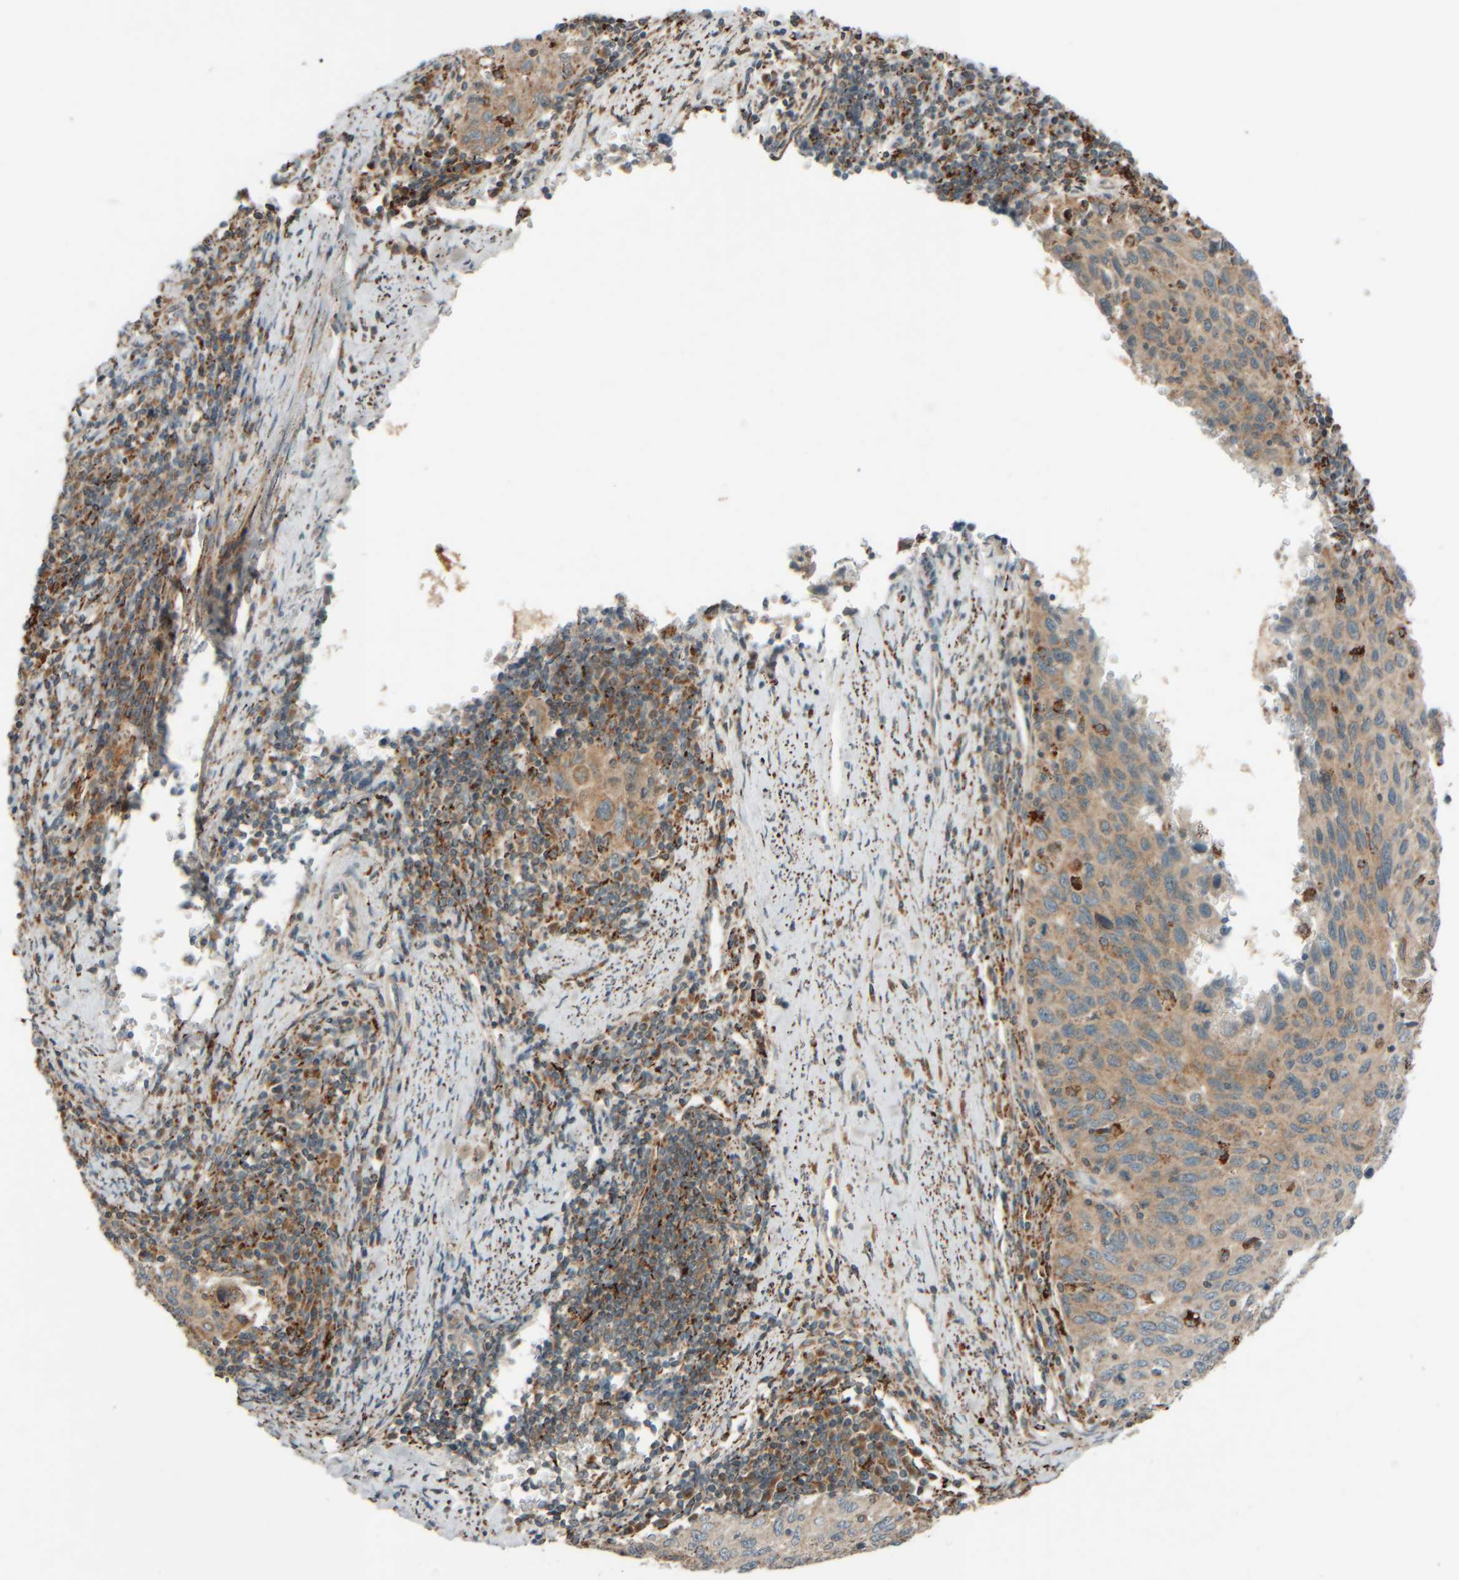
{"staining": {"intensity": "weak", "quantity": ">75%", "location": "cytoplasmic/membranous"}, "tissue": "cervical cancer", "cell_type": "Tumor cells", "image_type": "cancer", "snomed": [{"axis": "morphology", "description": "Squamous cell carcinoma, NOS"}, {"axis": "topography", "description": "Cervix"}], "caption": "The photomicrograph reveals a brown stain indicating the presence of a protein in the cytoplasmic/membranous of tumor cells in cervical cancer.", "gene": "SPAG5", "patient": {"sex": "female", "age": 53}}